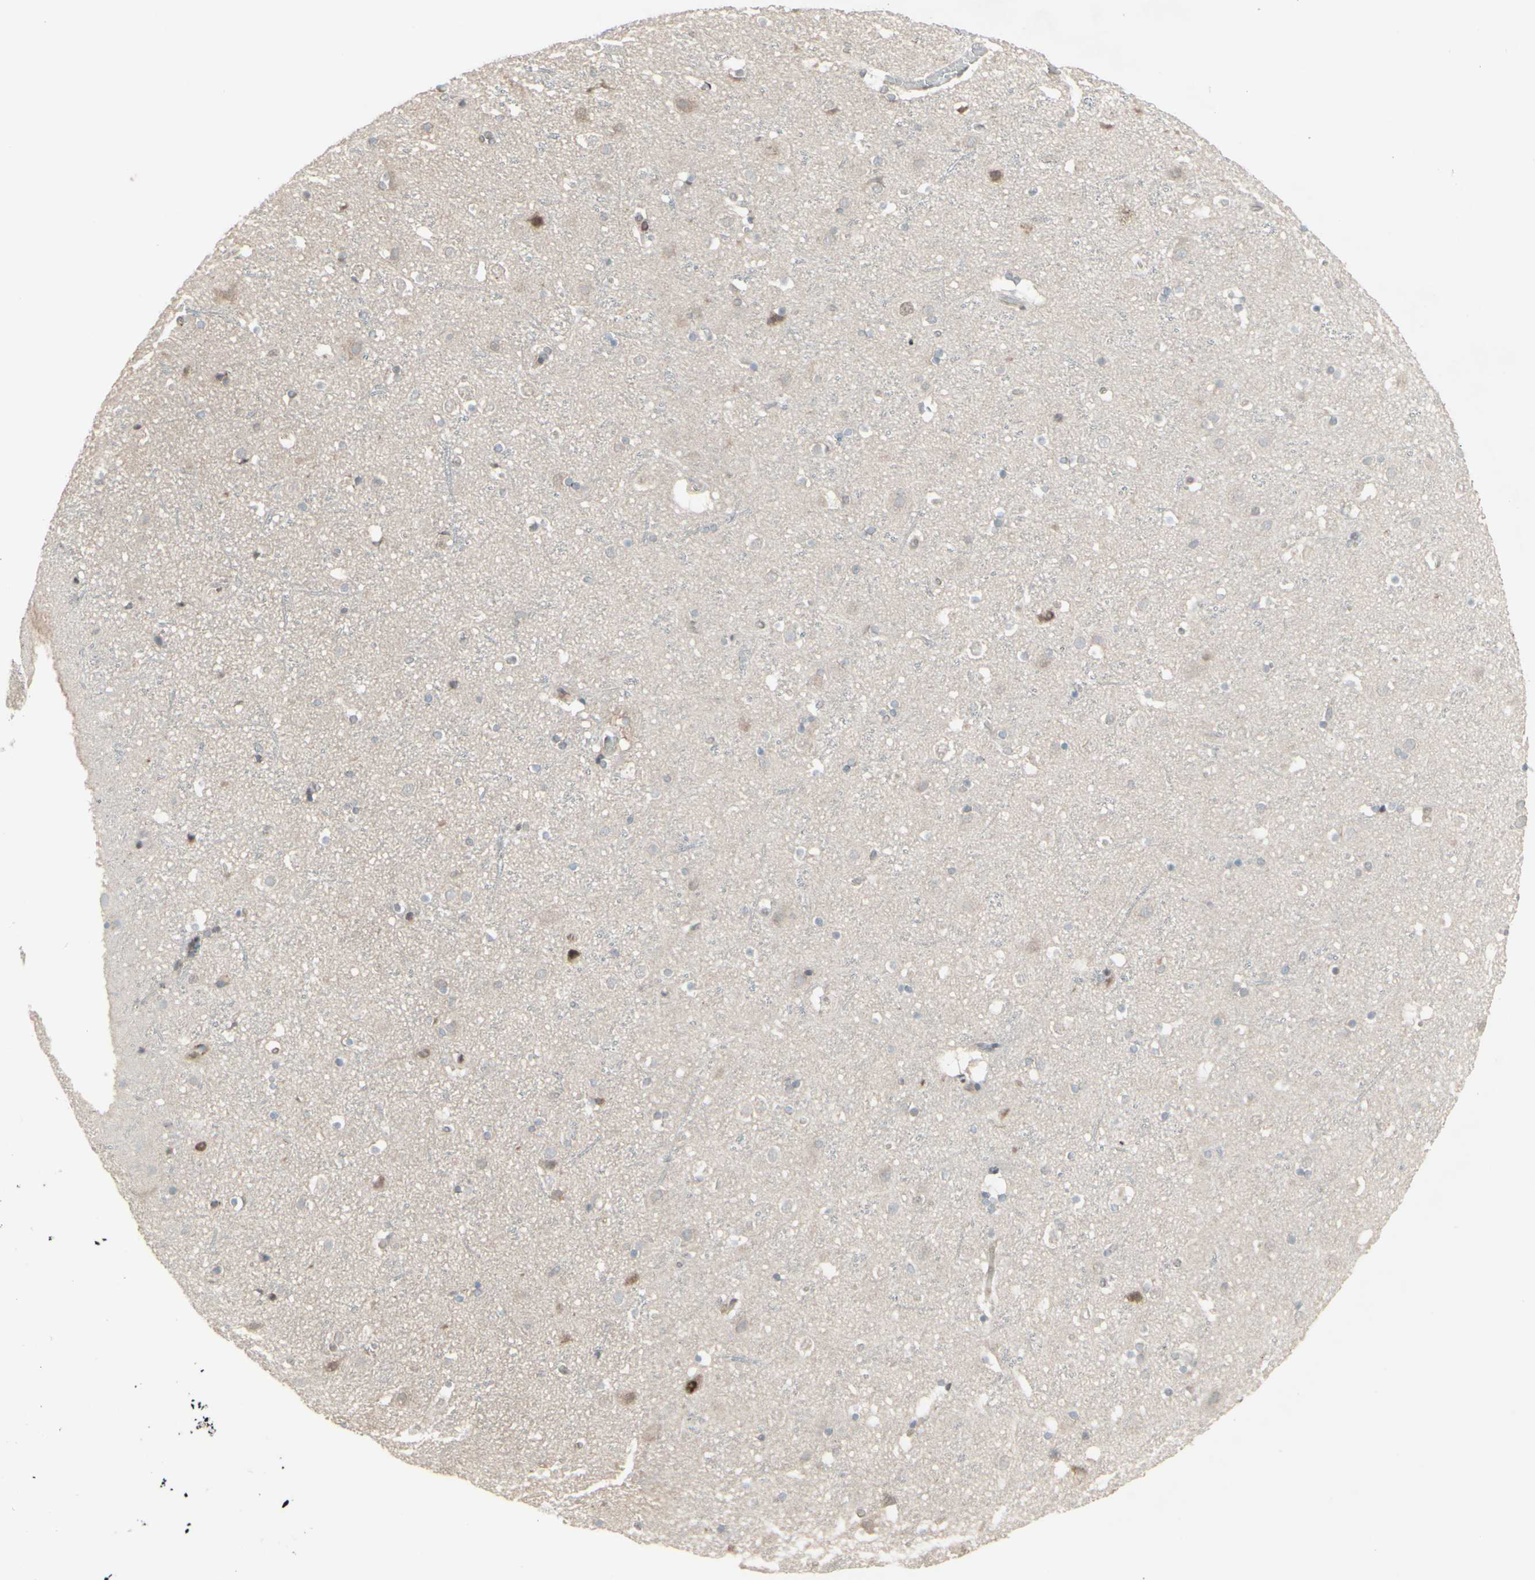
{"staining": {"intensity": "negative", "quantity": "none", "location": "none"}, "tissue": "cerebral cortex", "cell_type": "Endothelial cells", "image_type": "normal", "snomed": [{"axis": "morphology", "description": "Normal tissue, NOS"}, {"axis": "topography", "description": "Cerebral cortex"}], "caption": "Protein analysis of normal cerebral cortex demonstrates no significant positivity in endothelial cells.", "gene": "CD33", "patient": {"sex": "male", "age": 45}}